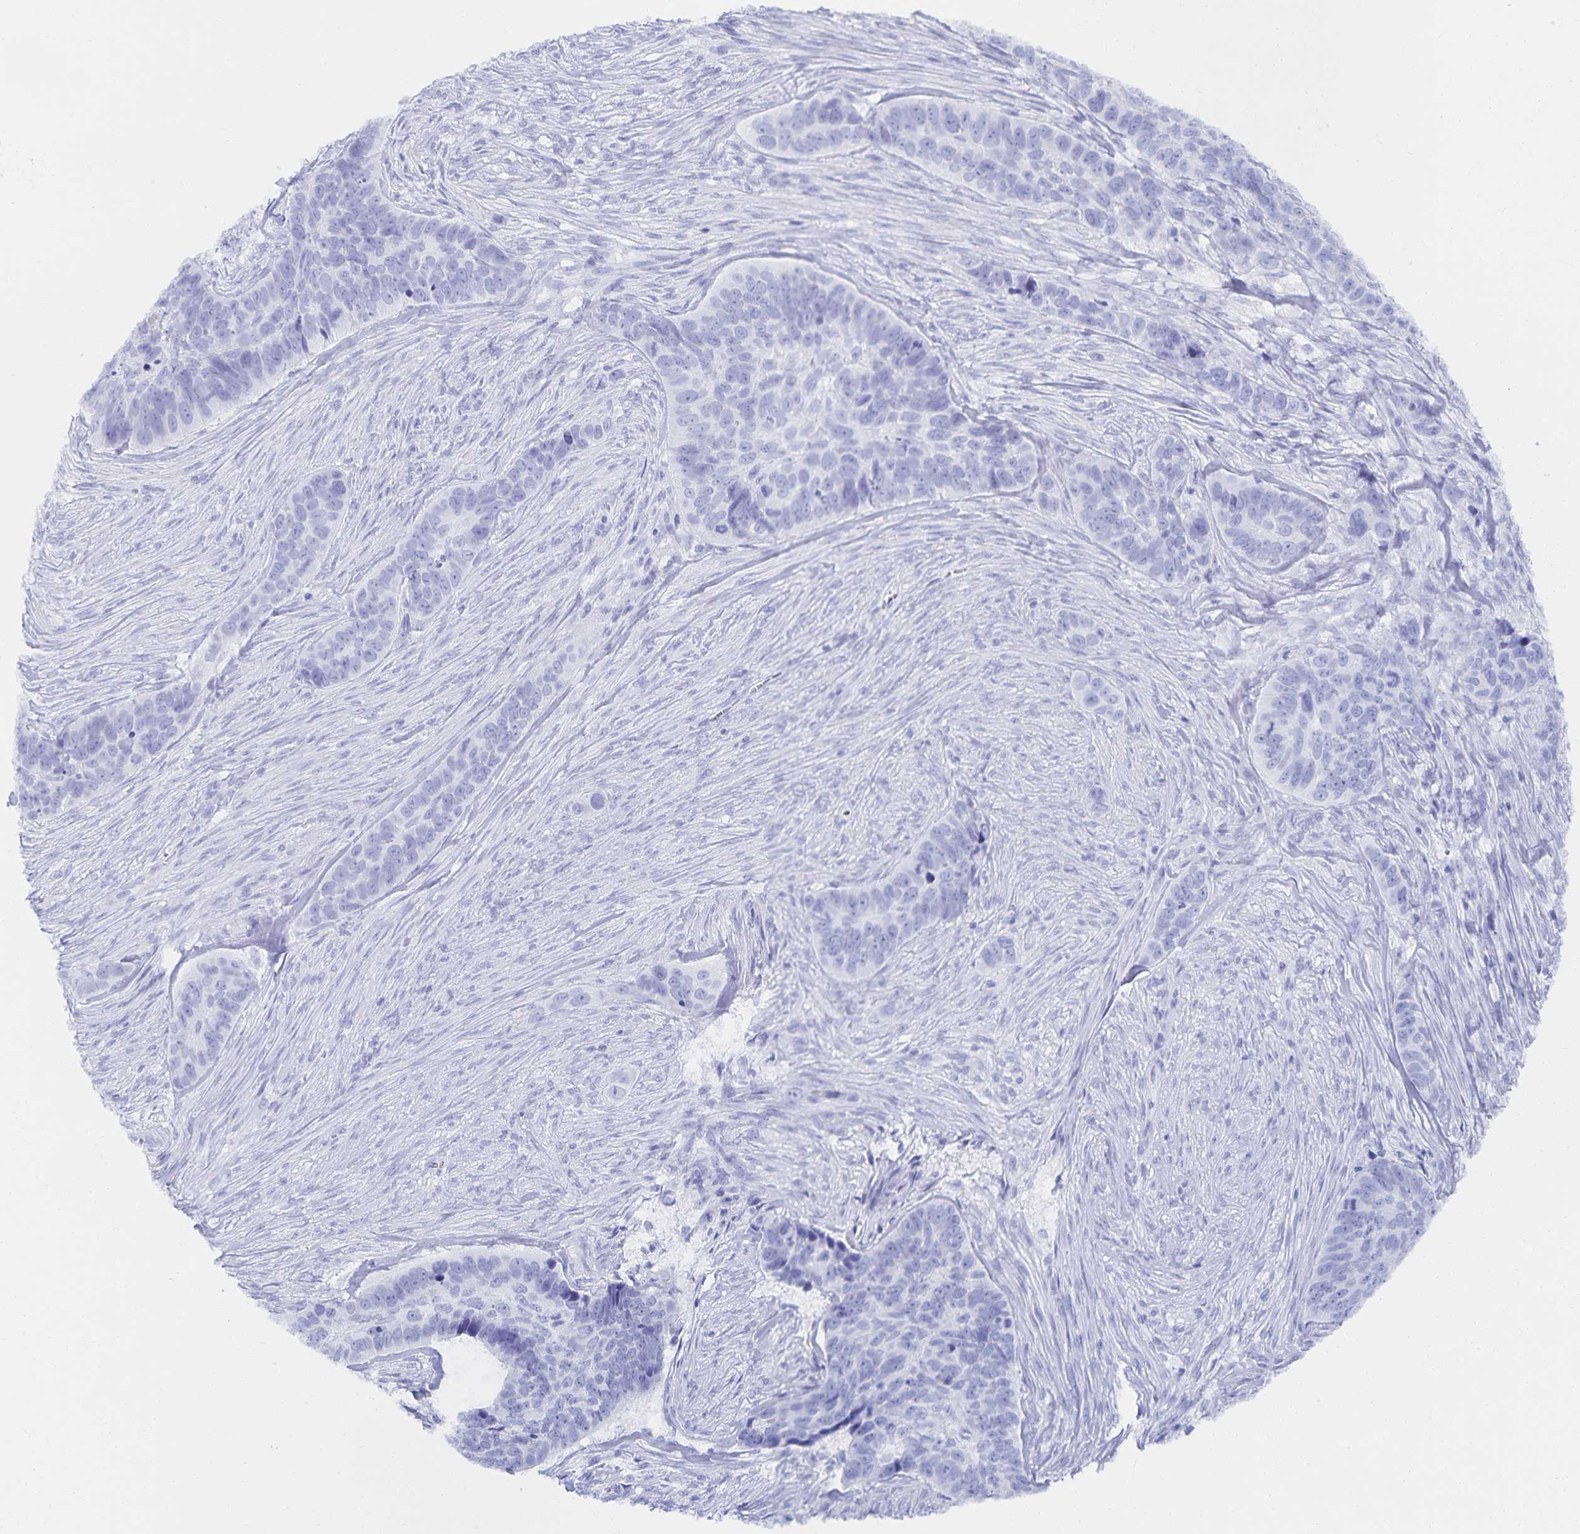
{"staining": {"intensity": "negative", "quantity": "none", "location": "none"}, "tissue": "skin cancer", "cell_type": "Tumor cells", "image_type": "cancer", "snomed": [{"axis": "morphology", "description": "Basal cell carcinoma"}, {"axis": "topography", "description": "Skin"}], "caption": "Immunohistochemistry micrograph of neoplastic tissue: human skin cancer stained with DAB (3,3'-diaminobenzidine) demonstrates no significant protein expression in tumor cells.", "gene": "SNTN", "patient": {"sex": "female", "age": 82}}